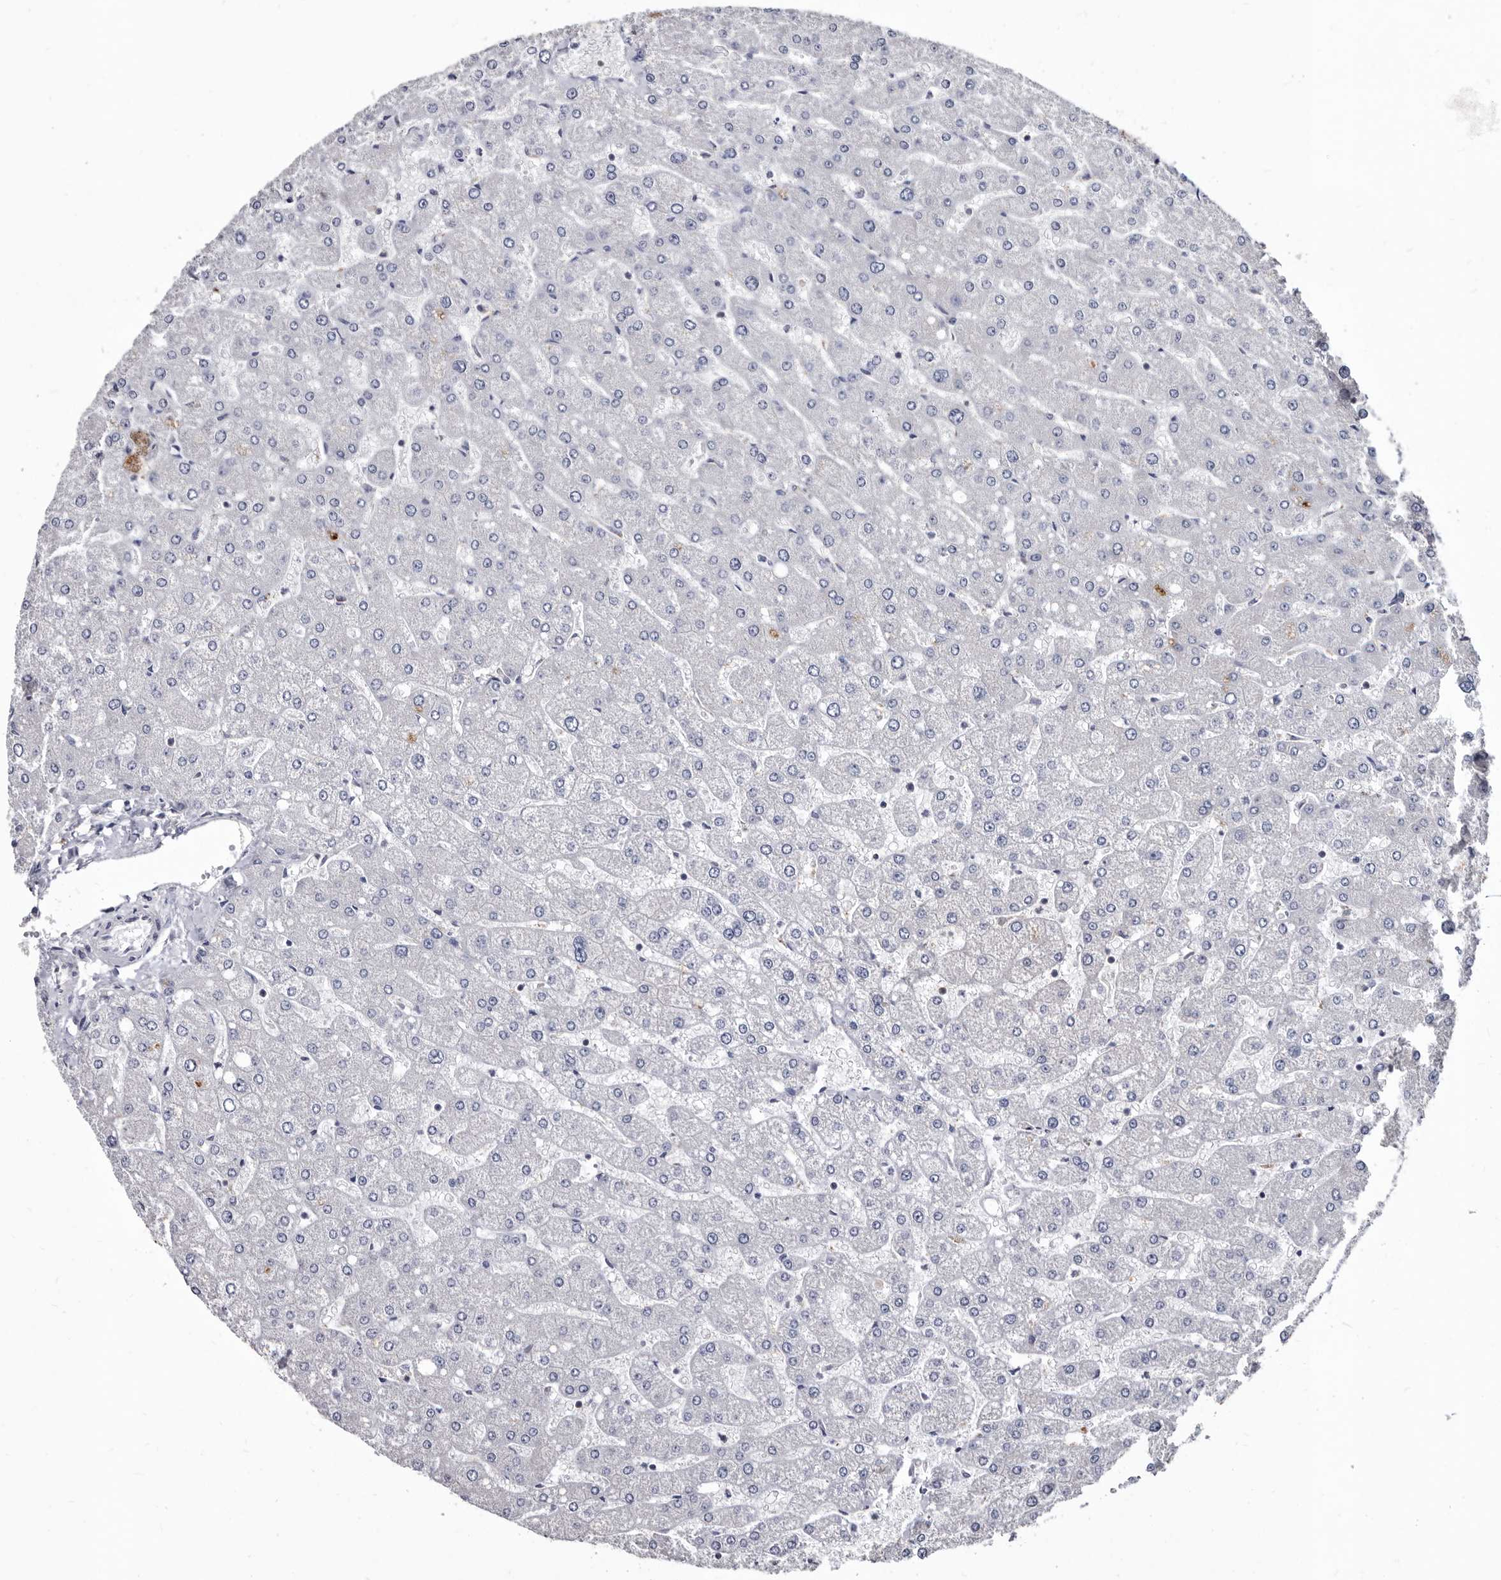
{"staining": {"intensity": "negative", "quantity": "none", "location": "none"}, "tissue": "liver", "cell_type": "Cholangiocytes", "image_type": "normal", "snomed": [{"axis": "morphology", "description": "Normal tissue, NOS"}, {"axis": "topography", "description": "Liver"}], "caption": "The immunohistochemistry (IHC) photomicrograph has no significant positivity in cholangiocytes of liver. (DAB IHC, high magnification).", "gene": "ABCF2", "patient": {"sex": "male", "age": 55}}